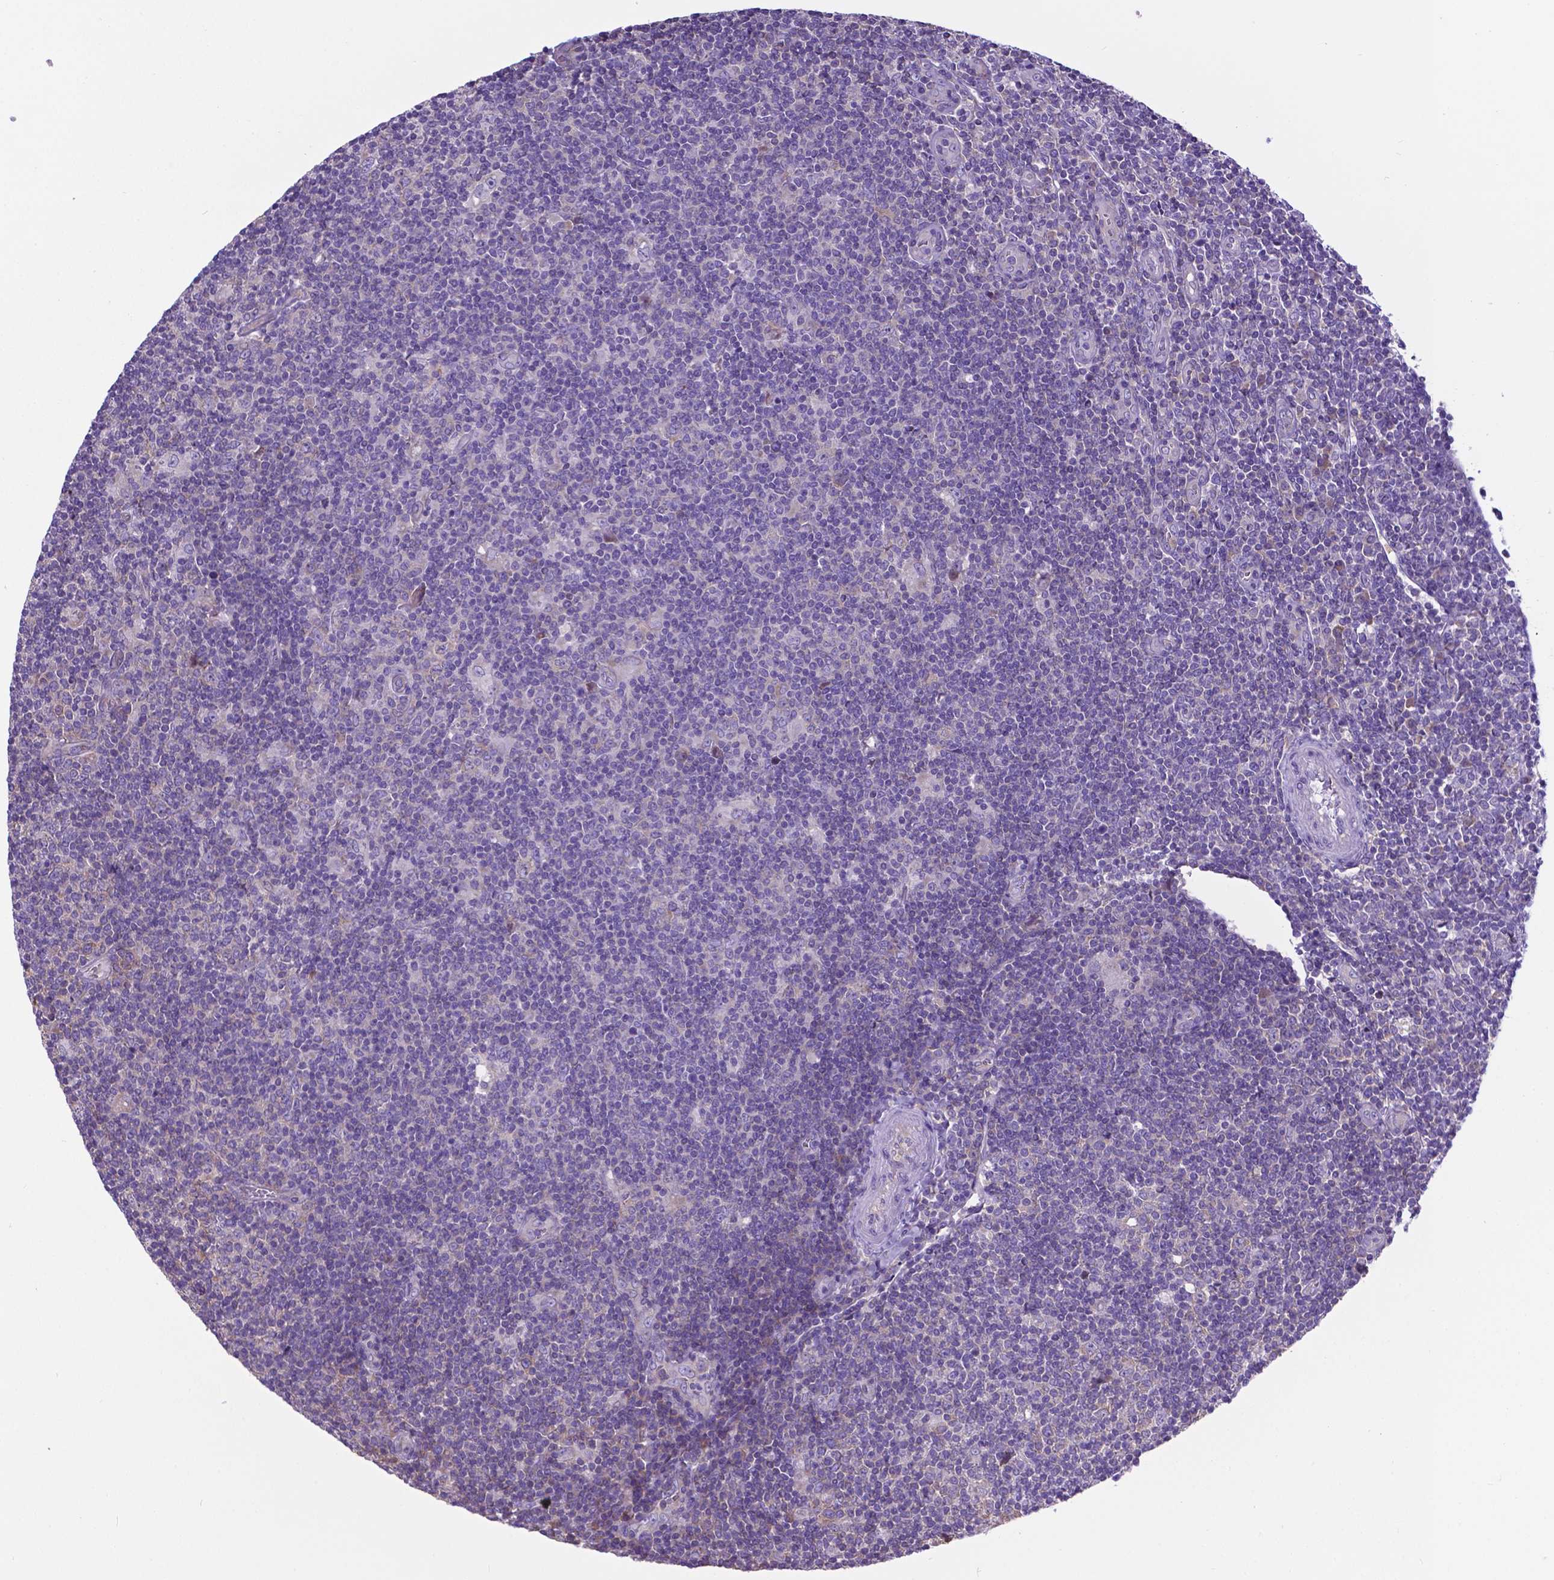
{"staining": {"intensity": "negative", "quantity": "none", "location": "none"}, "tissue": "lymphoma", "cell_type": "Tumor cells", "image_type": "cancer", "snomed": [{"axis": "morphology", "description": "Hodgkin's disease, NOS"}, {"axis": "topography", "description": "Lymph node"}], "caption": "Tumor cells show no significant staining in lymphoma. (Brightfield microscopy of DAB (3,3'-diaminobenzidine) immunohistochemistry at high magnification).", "gene": "RPL6", "patient": {"sex": "male", "age": 40}}